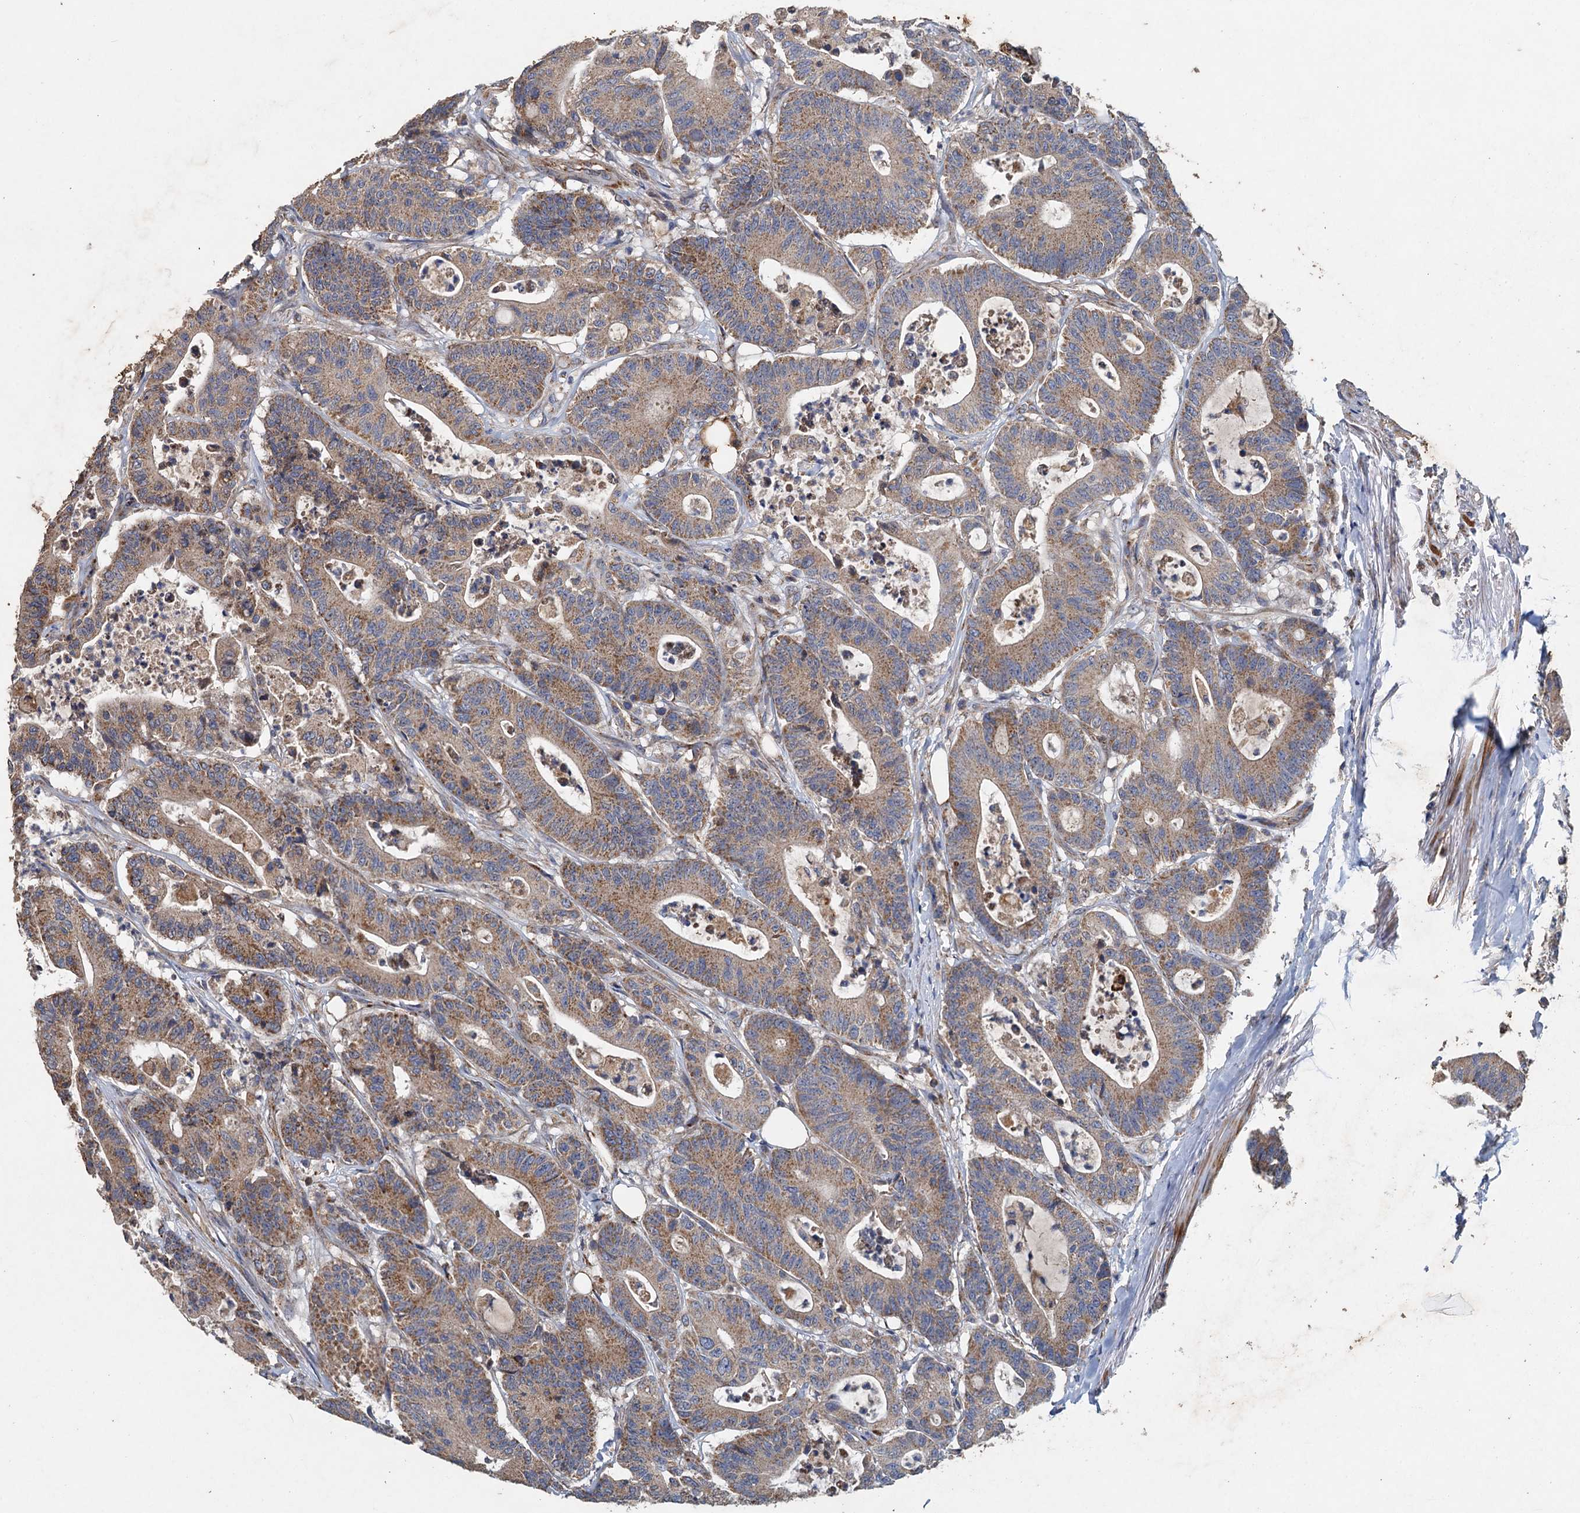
{"staining": {"intensity": "moderate", "quantity": ">75%", "location": "cytoplasmic/membranous"}, "tissue": "colorectal cancer", "cell_type": "Tumor cells", "image_type": "cancer", "snomed": [{"axis": "morphology", "description": "Adenocarcinoma, NOS"}, {"axis": "topography", "description": "Colon"}], "caption": "This histopathology image shows adenocarcinoma (colorectal) stained with IHC to label a protein in brown. The cytoplasmic/membranous of tumor cells show moderate positivity for the protein. Nuclei are counter-stained blue.", "gene": "BCS1L", "patient": {"sex": "female", "age": 84}}